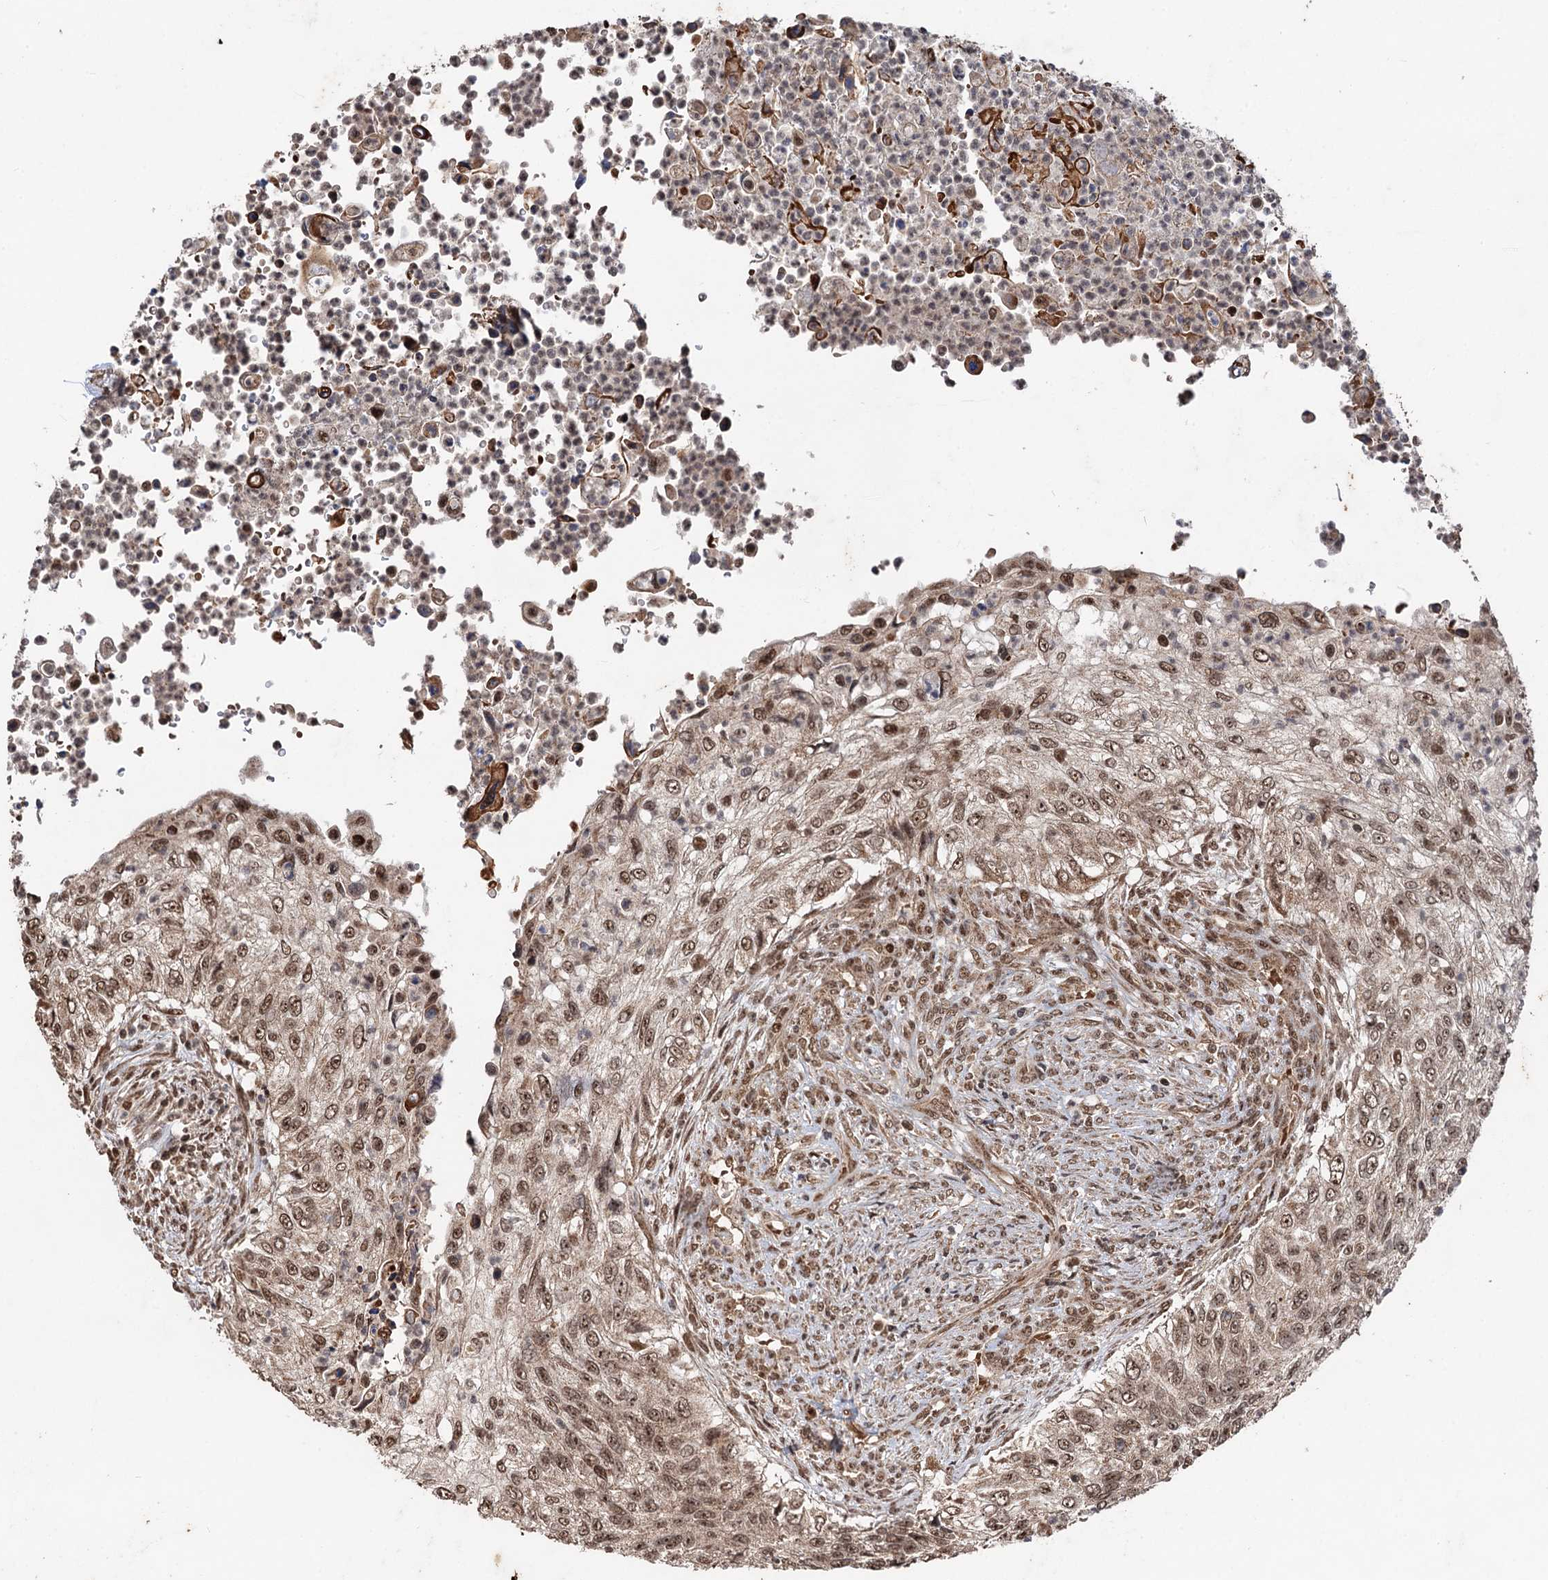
{"staining": {"intensity": "moderate", "quantity": ">75%", "location": "nuclear"}, "tissue": "urothelial cancer", "cell_type": "Tumor cells", "image_type": "cancer", "snomed": [{"axis": "morphology", "description": "Urothelial carcinoma, High grade"}, {"axis": "topography", "description": "Urinary bladder"}], "caption": "Immunohistochemistry (IHC) (DAB) staining of human high-grade urothelial carcinoma exhibits moderate nuclear protein staining in approximately >75% of tumor cells.", "gene": "REP15", "patient": {"sex": "female", "age": 60}}